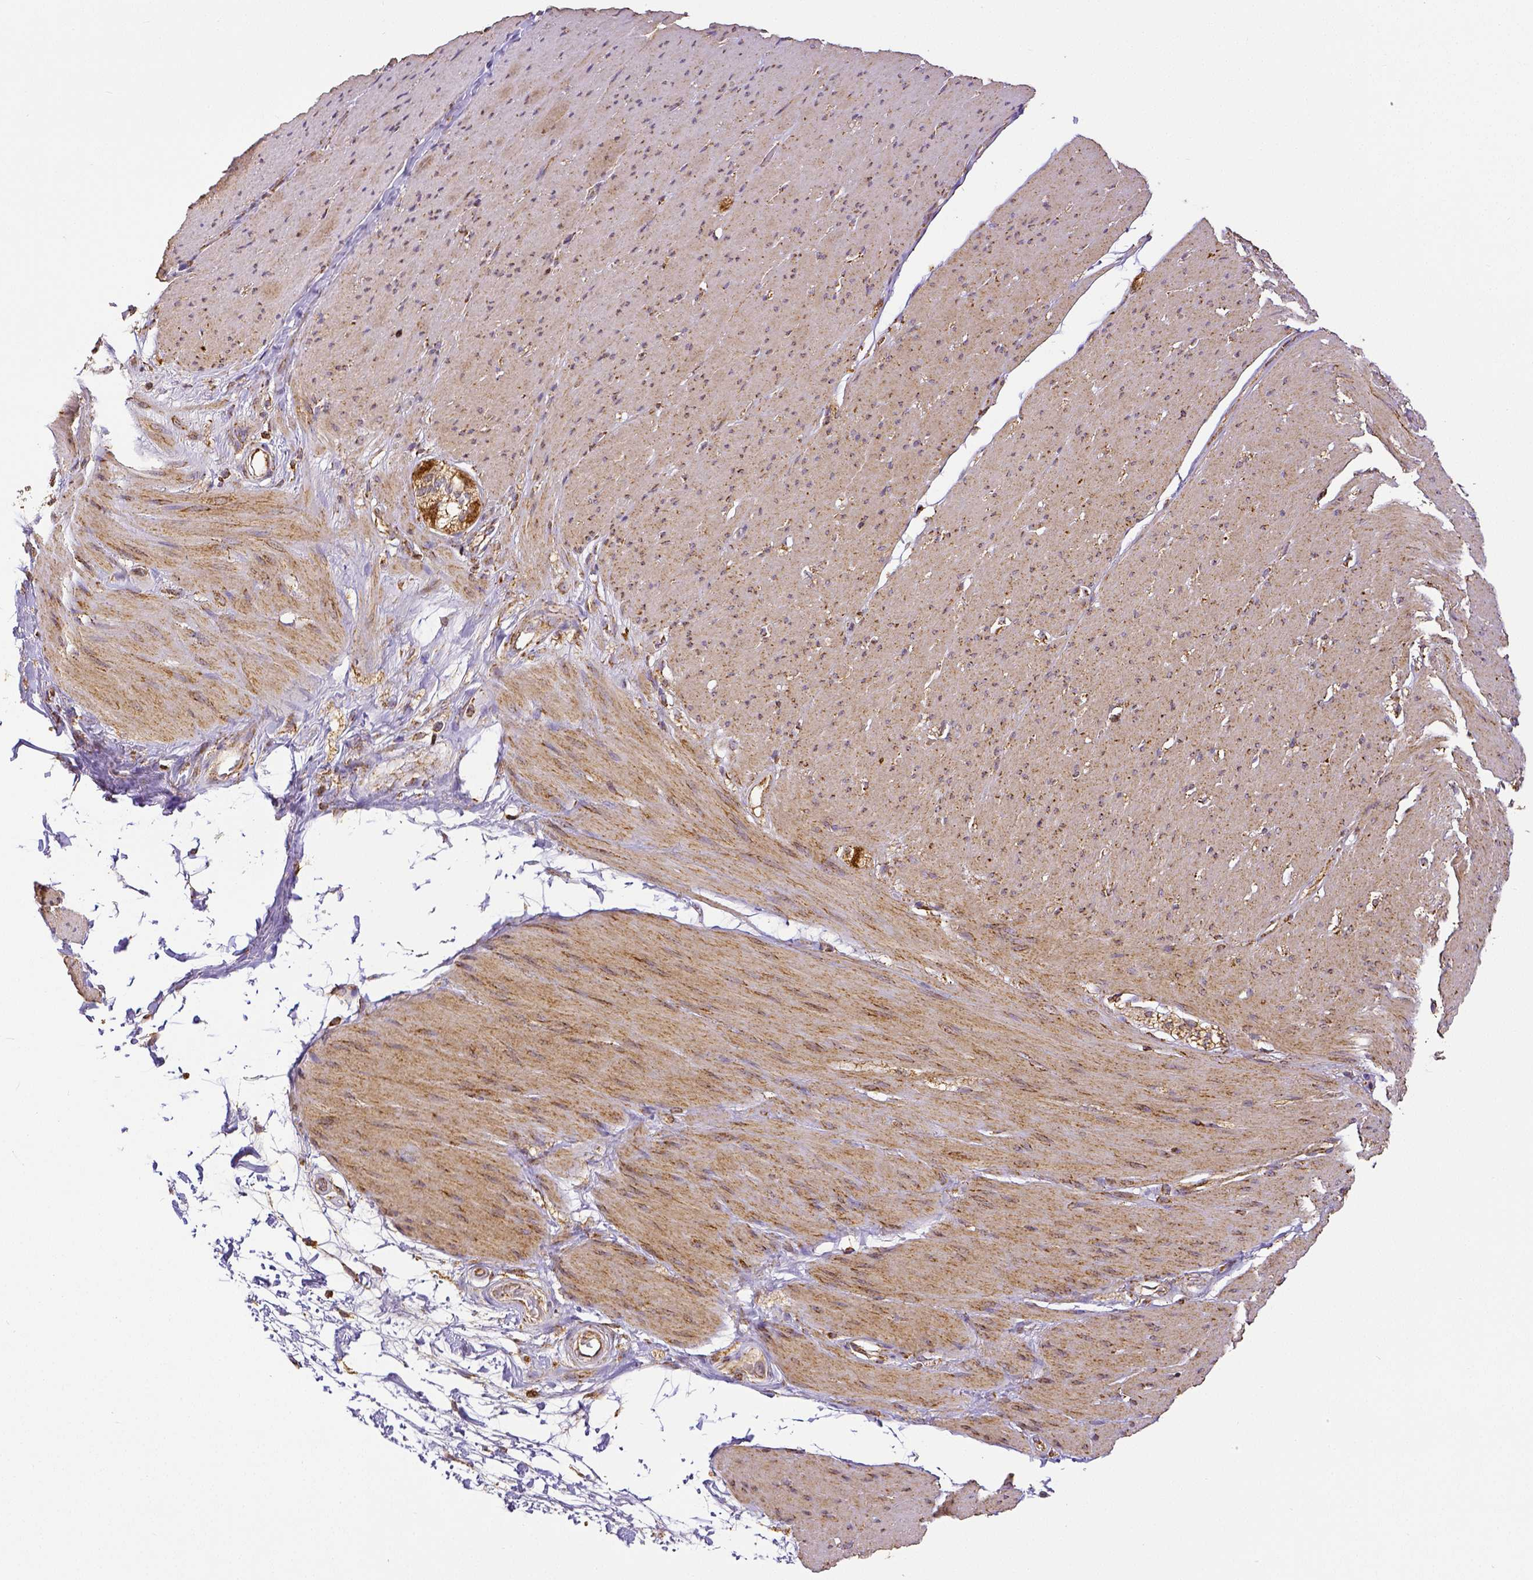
{"staining": {"intensity": "moderate", "quantity": ">75%", "location": "cytoplasmic/membranous"}, "tissue": "smooth muscle", "cell_type": "Smooth muscle cells", "image_type": "normal", "snomed": [{"axis": "morphology", "description": "Normal tissue, NOS"}, {"axis": "topography", "description": "Smooth muscle"}, {"axis": "topography", "description": "Rectum"}], "caption": "Protein positivity by IHC exhibits moderate cytoplasmic/membranous positivity in approximately >75% of smooth muscle cells in benign smooth muscle. The staining is performed using DAB (3,3'-diaminobenzidine) brown chromogen to label protein expression. The nuclei are counter-stained blue using hematoxylin.", "gene": "SDHB", "patient": {"sex": "male", "age": 53}}